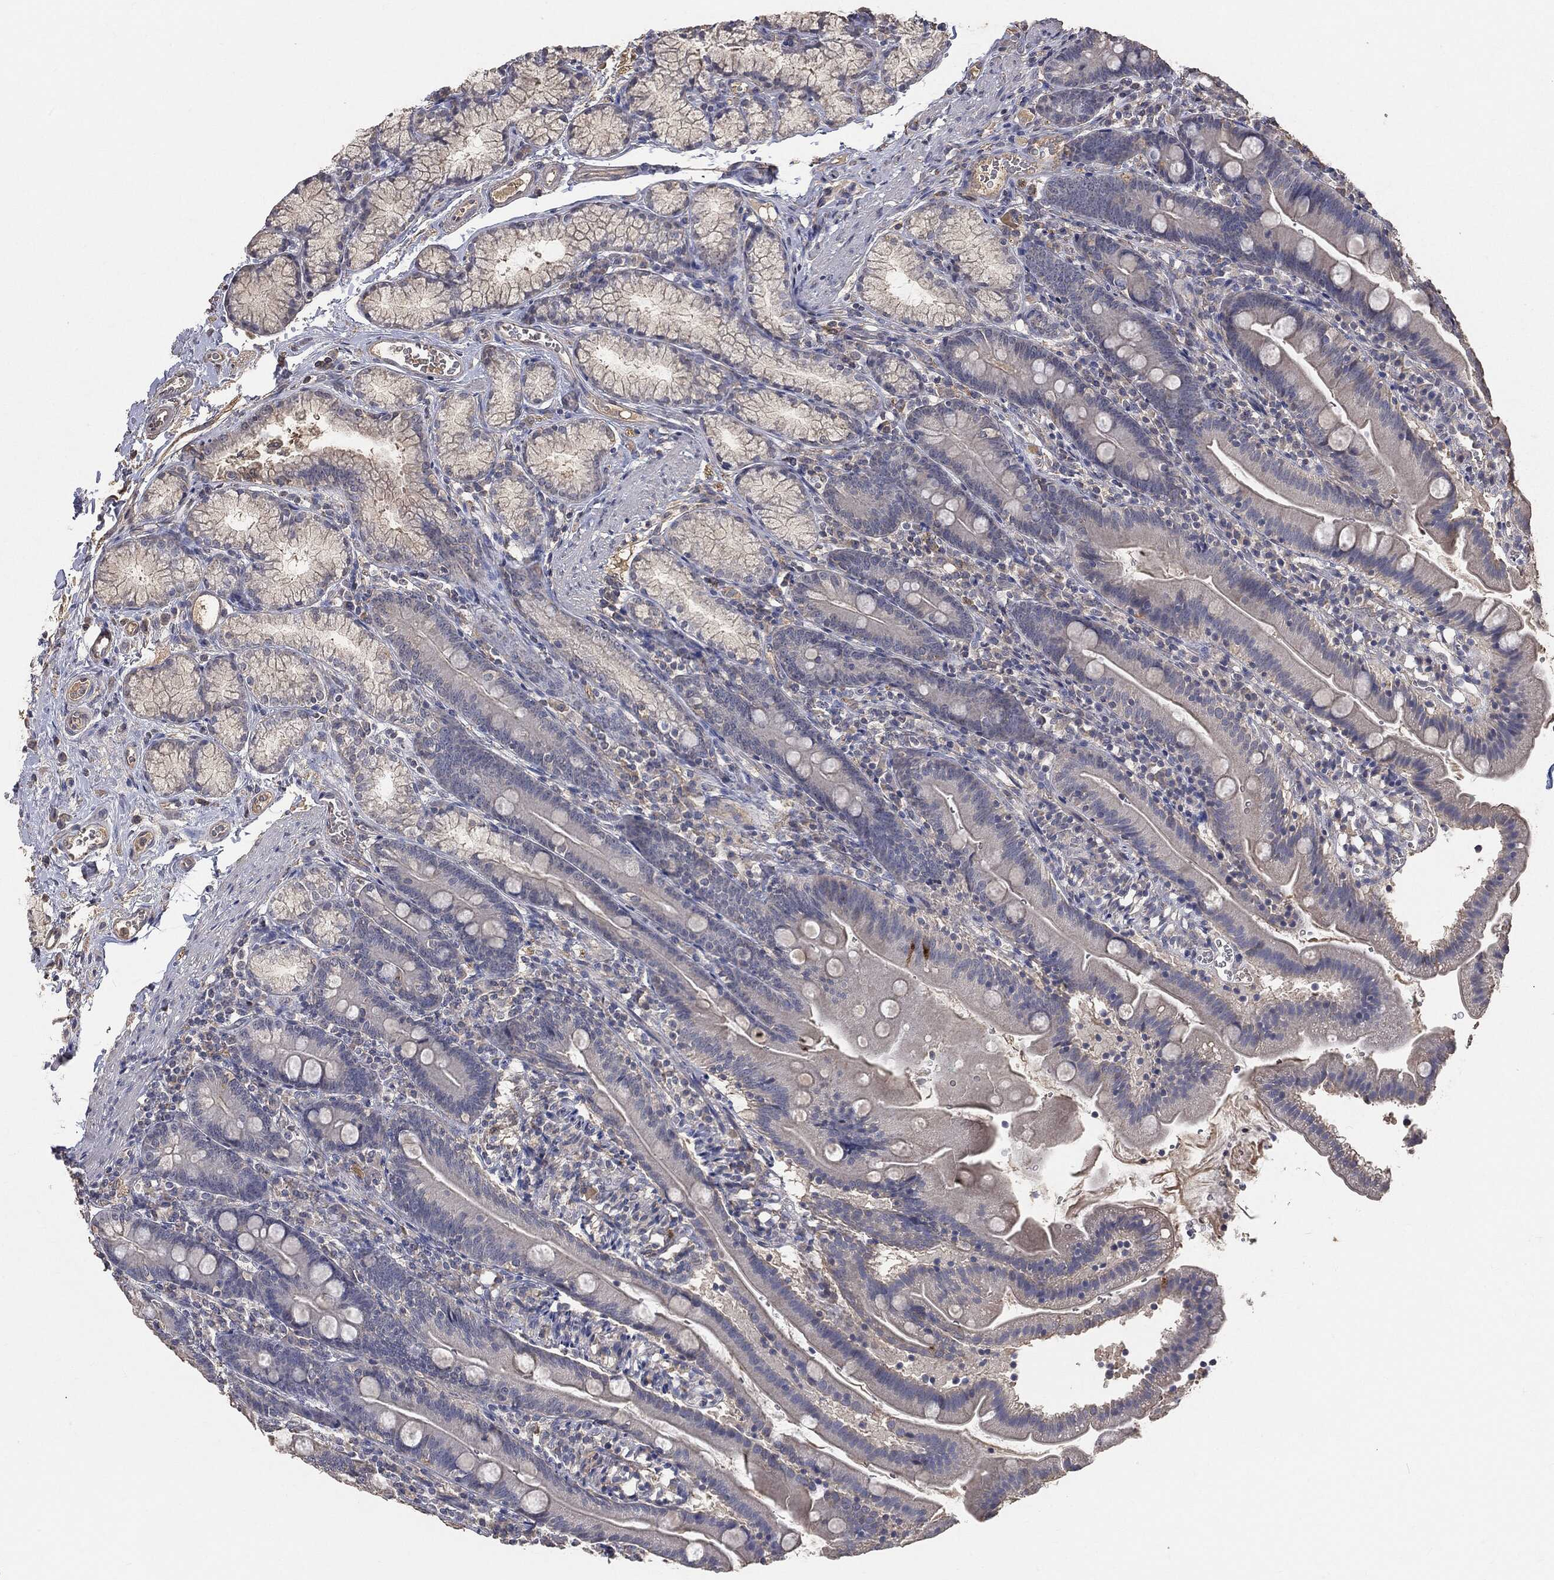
{"staining": {"intensity": "negative", "quantity": "none", "location": "none"}, "tissue": "duodenum", "cell_type": "Glandular cells", "image_type": "normal", "snomed": [{"axis": "morphology", "description": "Normal tissue, NOS"}, {"axis": "topography", "description": "Duodenum"}], "caption": "Protein analysis of benign duodenum shows no significant expression in glandular cells. Brightfield microscopy of immunohistochemistry (IHC) stained with DAB (3,3'-diaminobenzidine) (brown) and hematoxylin (blue), captured at high magnification.", "gene": "SNAP25", "patient": {"sex": "female", "age": 67}}